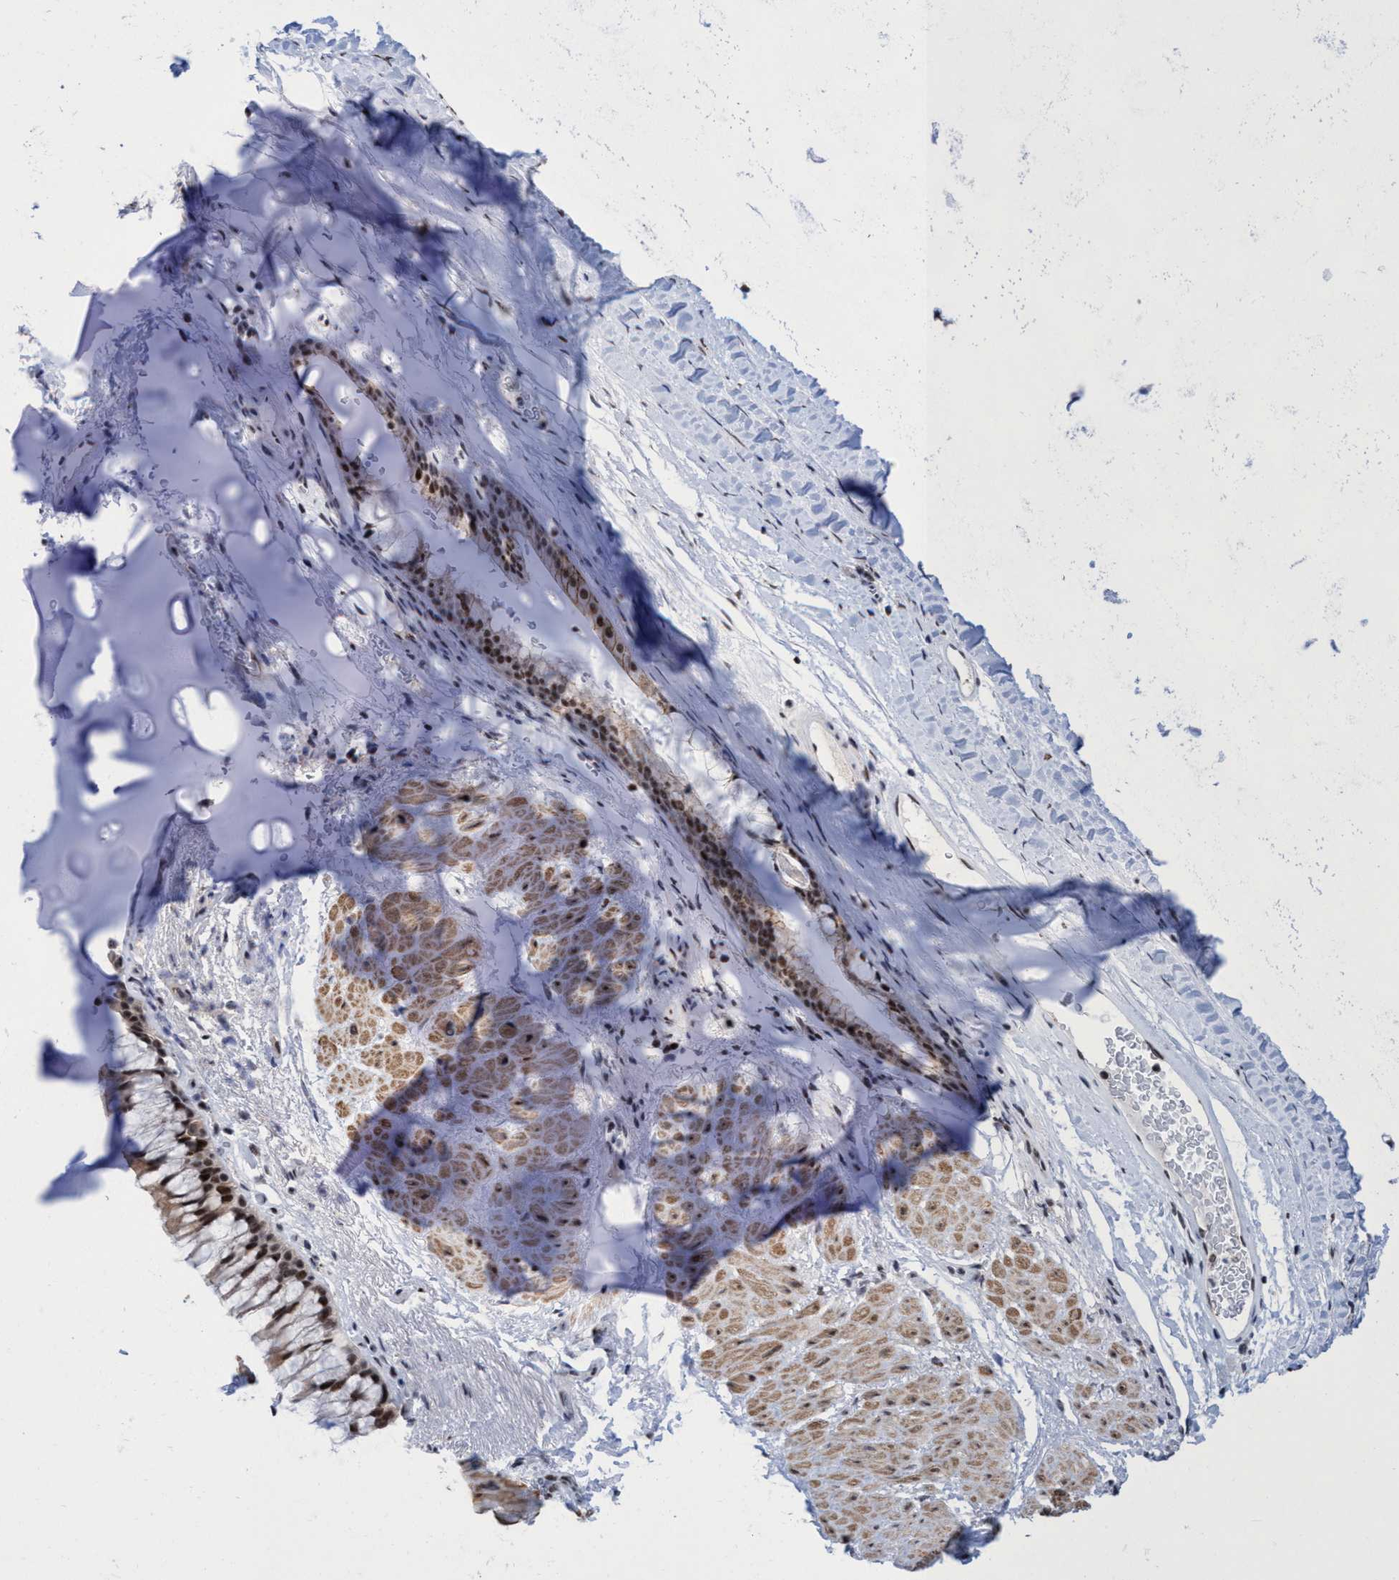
{"staining": {"intensity": "strong", "quantity": "25%-75%", "location": "nuclear"}, "tissue": "bronchus", "cell_type": "Respiratory epithelial cells", "image_type": "normal", "snomed": [{"axis": "morphology", "description": "Normal tissue, NOS"}, {"axis": "topography", "description": "Cartilage tissue"}, {"axis": "topography", "description": "Bronchus"}], "caption": "Unremarkable bronchus was stained to show a protein in brown. There is high levels of strong nuclear expression in approximately 25%-75% of respiratory epithelial cells.", "gene": "C9orf78", "patient": {"sex": "female", "age": 53}}